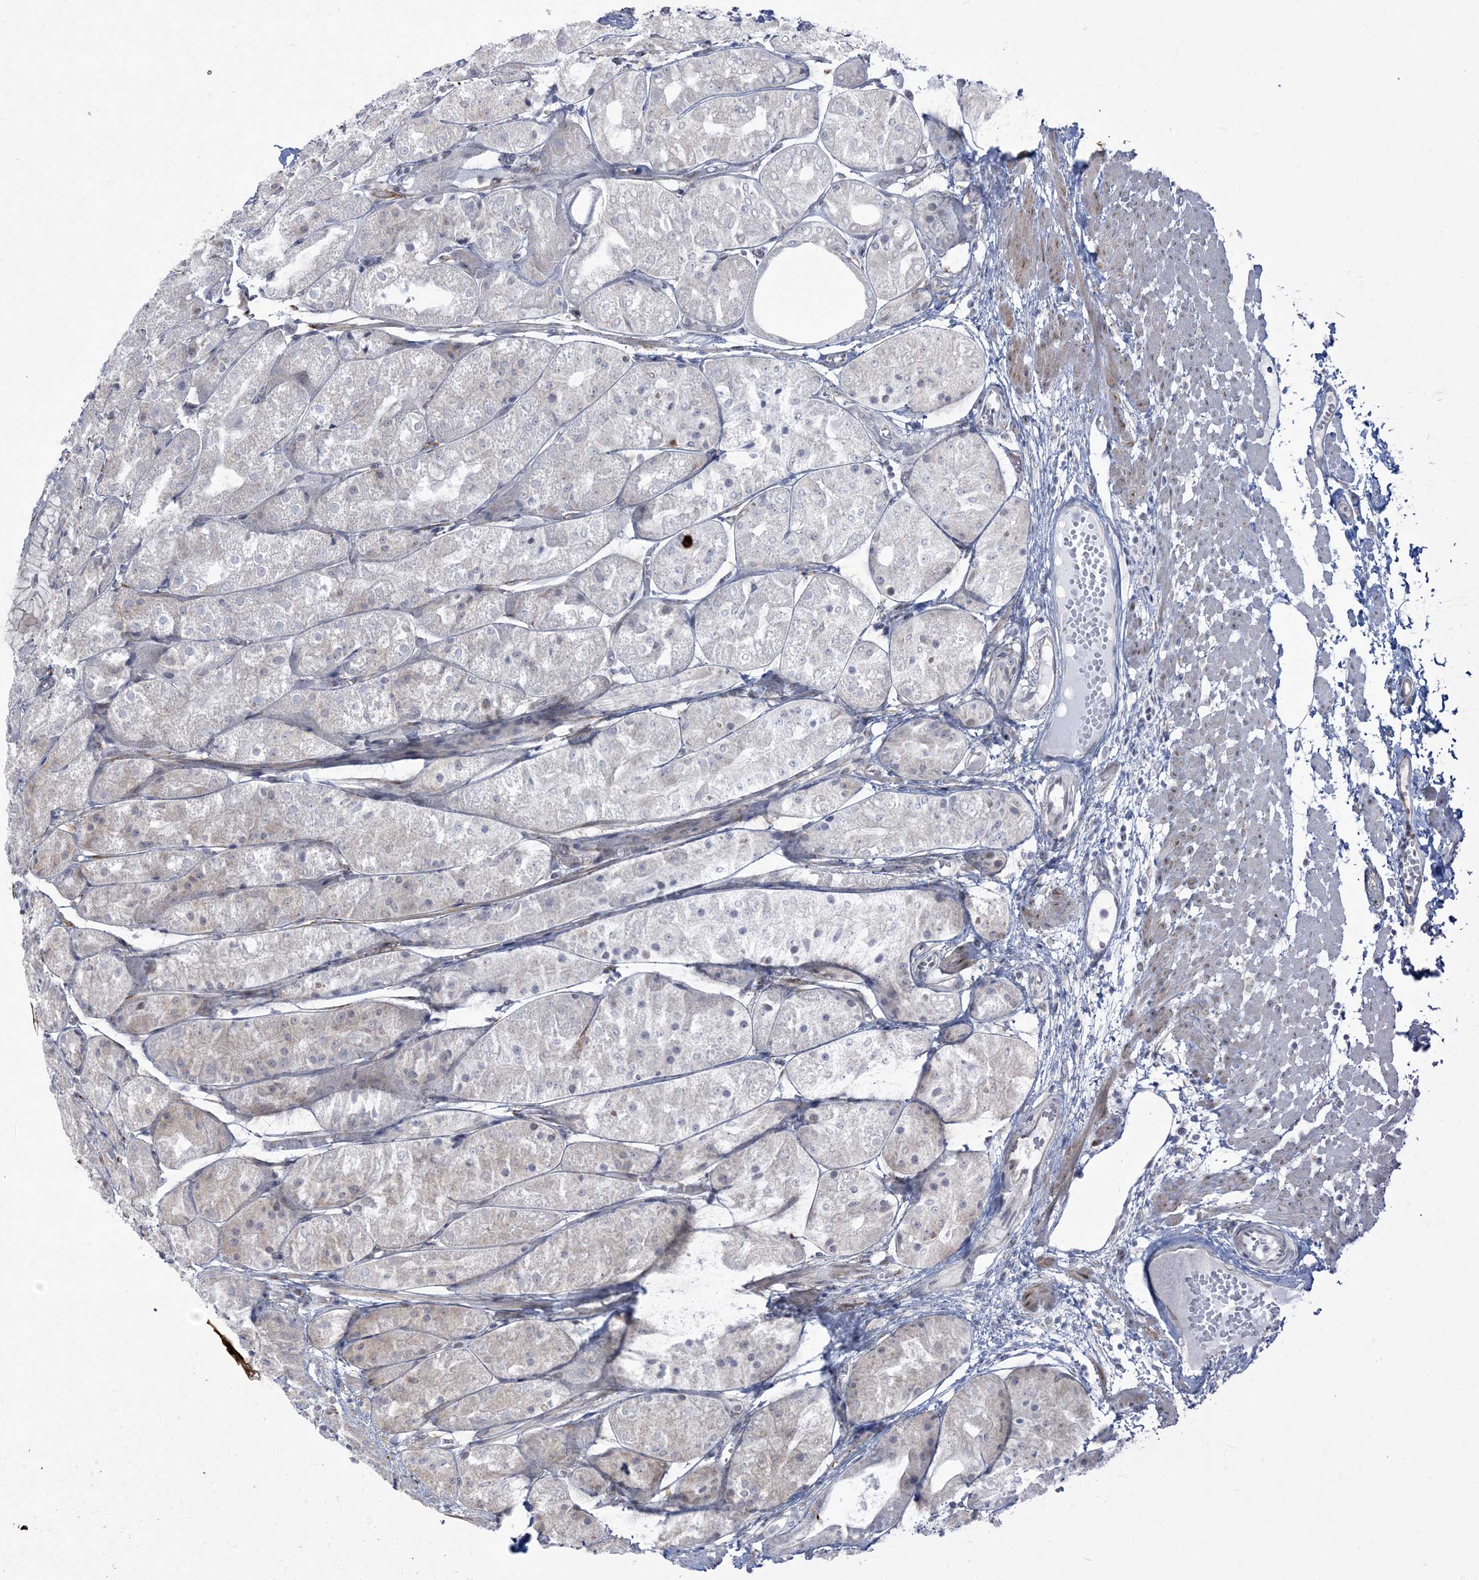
{"staining": {"intensity": "negative", "quantity": "none", "location": "none"}, "tissue": "stomach", "cell_type": "Glandular cells", "image_type": "normal", "snomed": [{"axis": "morphology", "description": "Normal tissue, NOS"}, {"axis": "topography", "description": "Stomach, upper"}], "caption": "Photomicrograph shows no significant protein staining in glandular cells of unremarkable stomach.", "gene": "ZC3H6", "patient": {"sex": "male", "age": 72}}